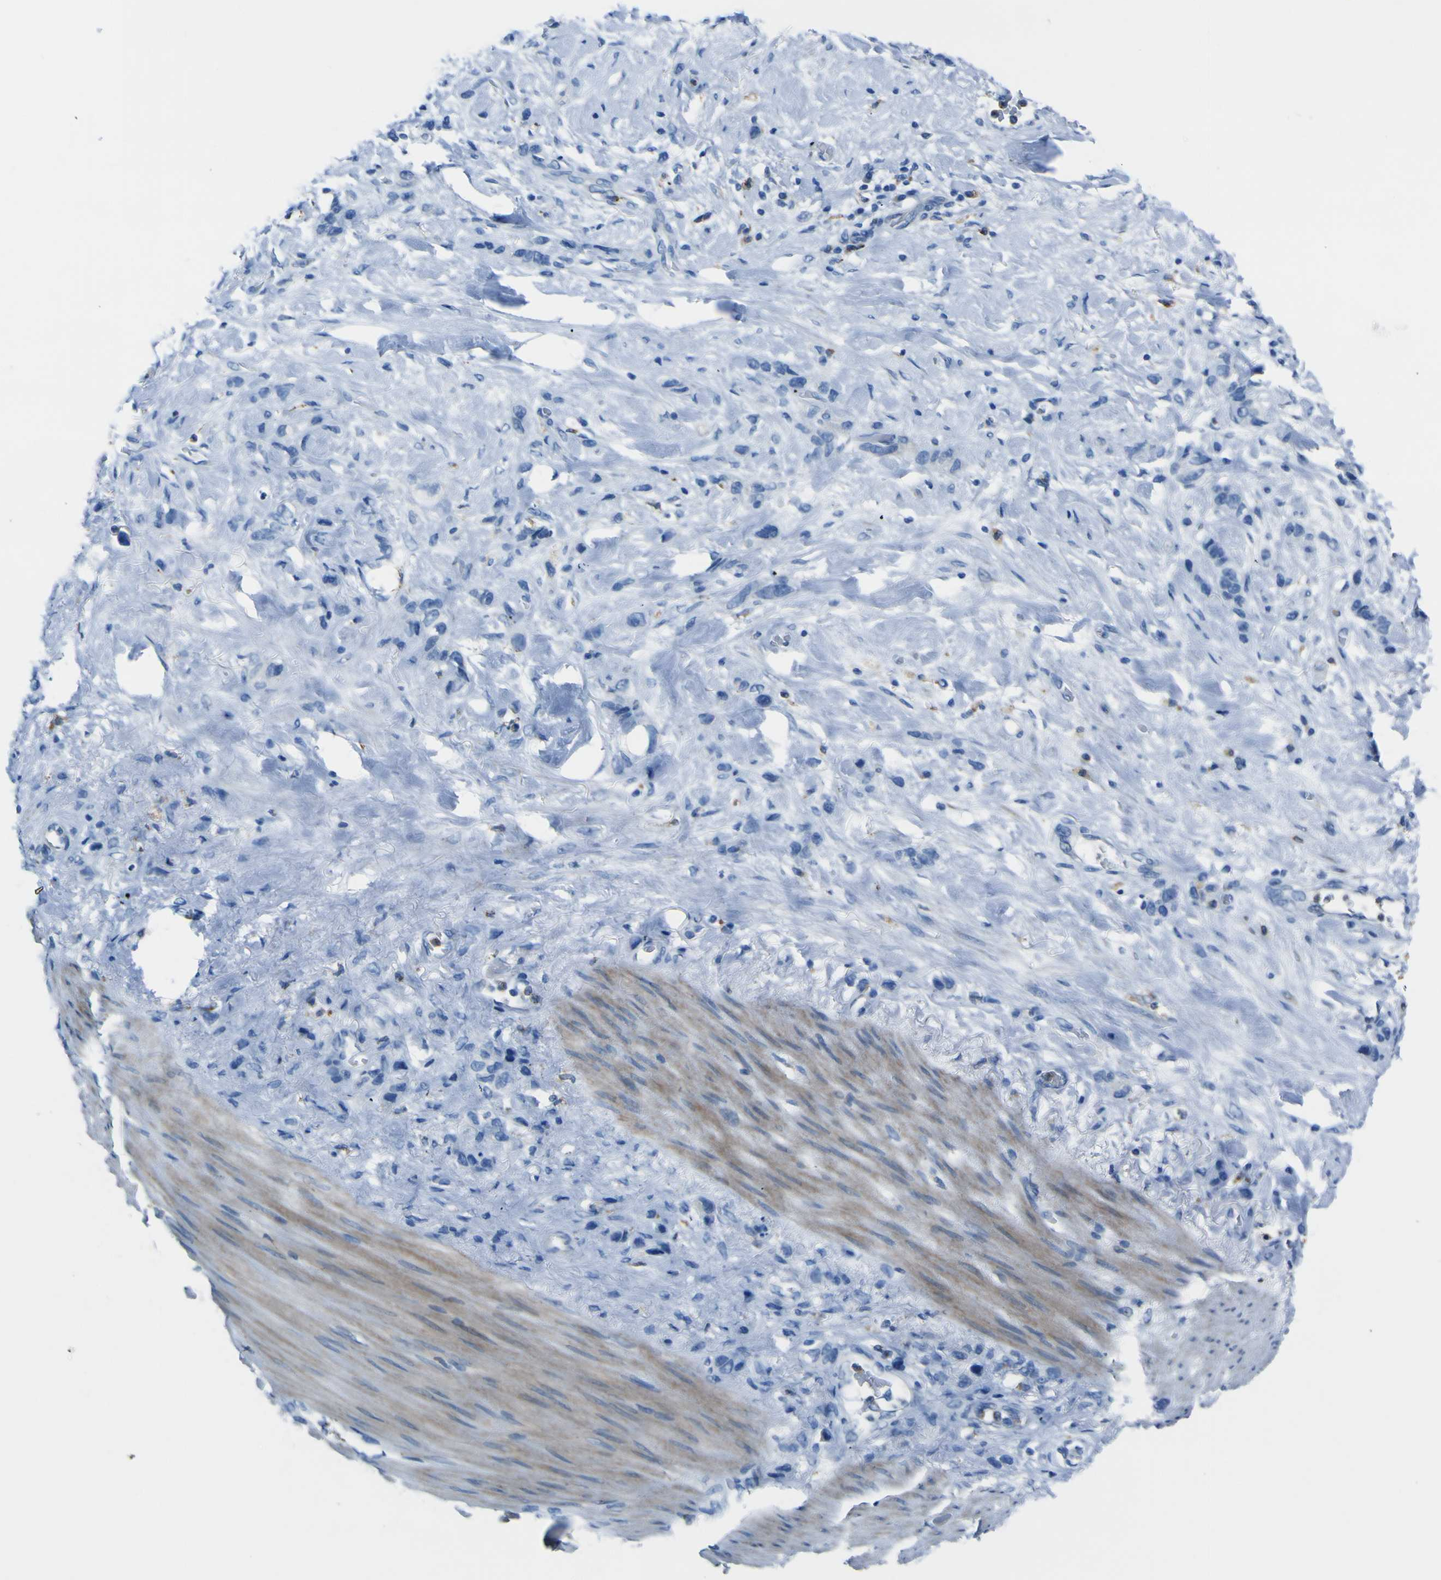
{"staining": {"intensity": "negative", "quantity": "none", "location": "none"}, "tissue": "stomach cancer", "cell_type": "Tumor cells", "image_type": "cancer", "snomed": [{"axis": "morphology", "description": "Adenocarcinoma, NOS"}, {"axis": "morphology", "description": "Adenocarcinoma, High grade"}, {"axis": "topography", "description": "Stomach, upper"}, {"axis": "topography", "description": "Stomach, lower"}], "caption": "Protein analysis of adenocarcinoma (stomach) reveals no significant expression in tumor cells.", "gene": "ACSL1", "patient": {"sex": "female", "age": 65}}